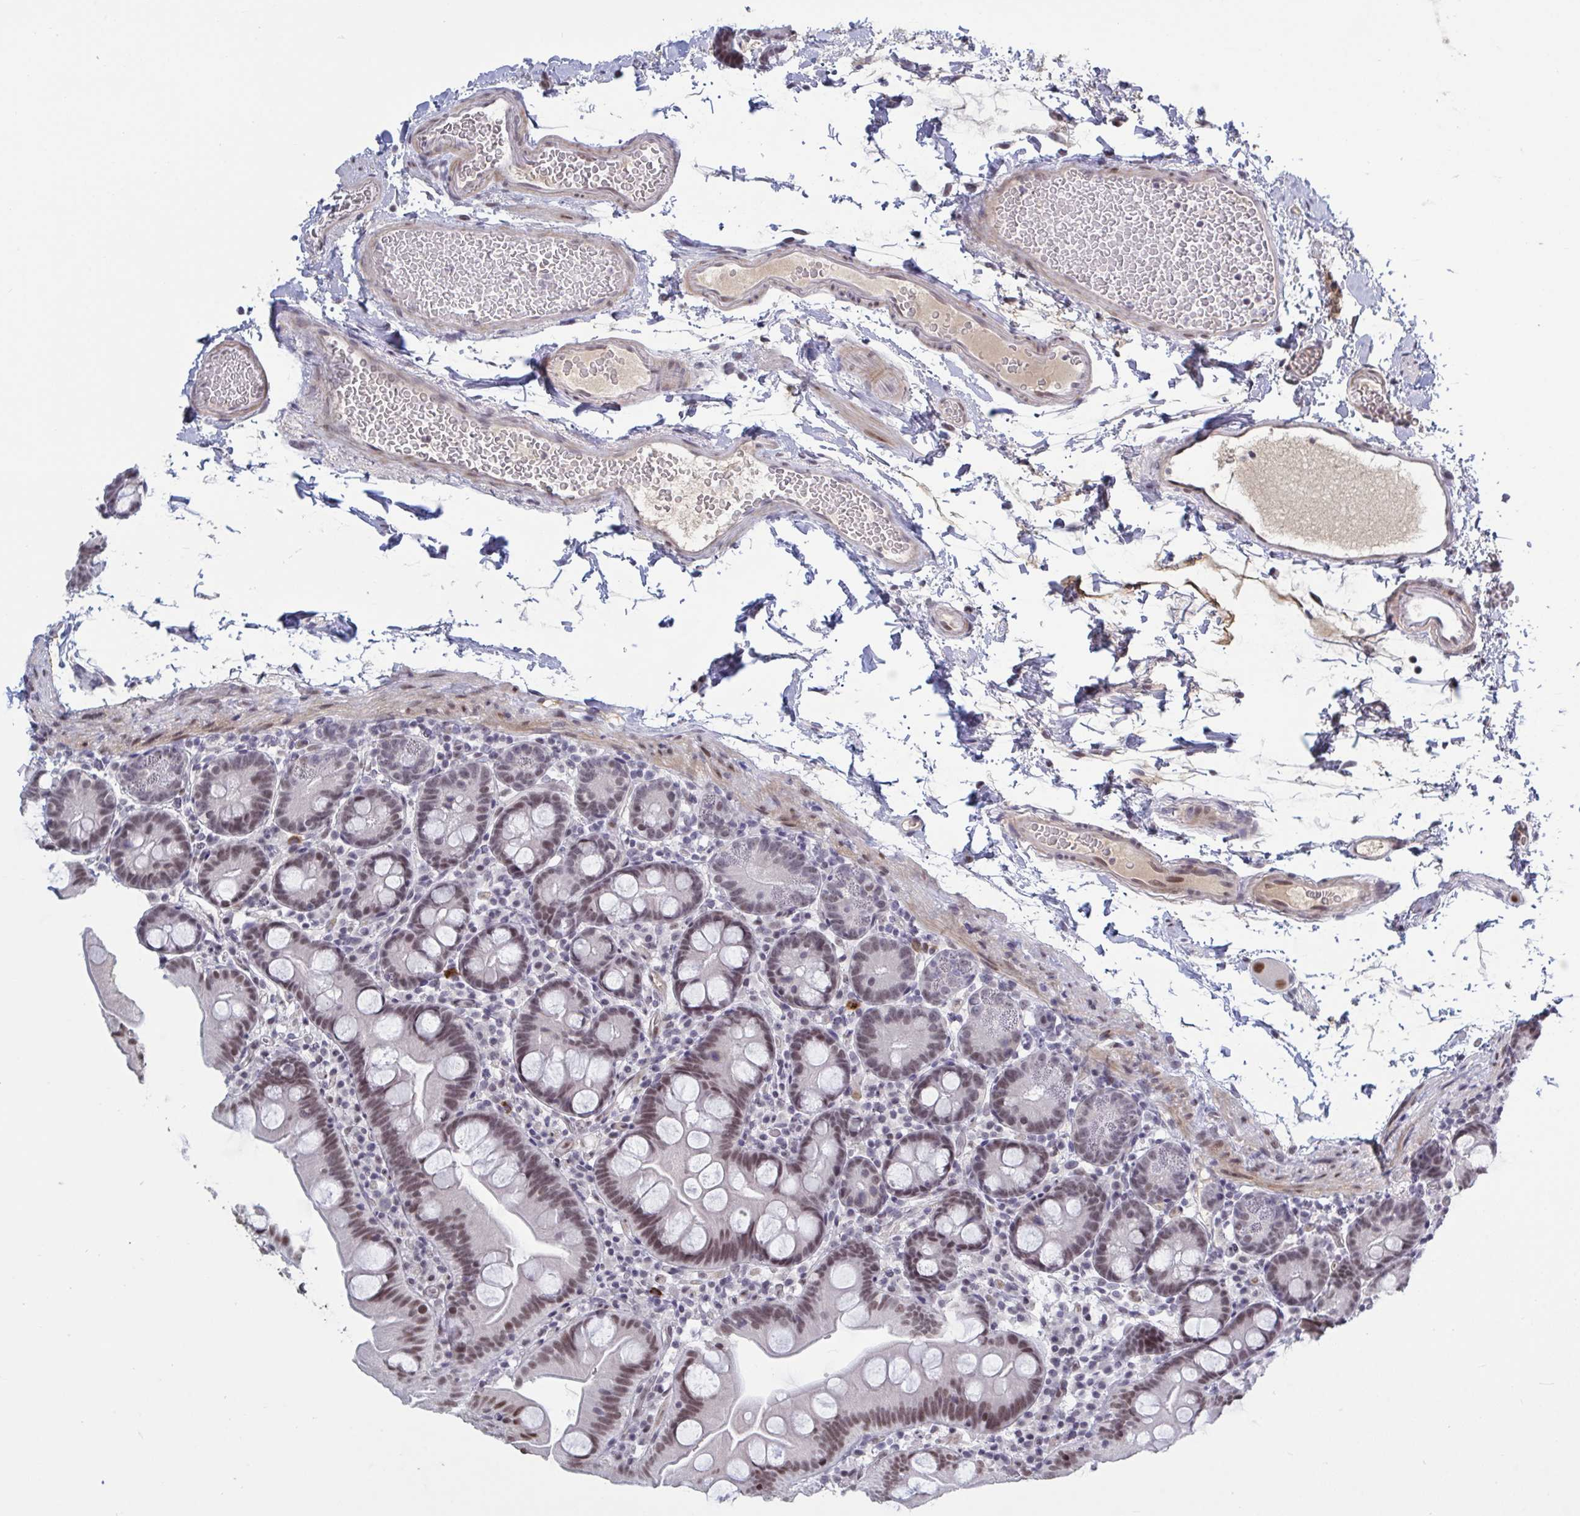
{"staining": {"intensity": "moderate", "quantity": ">75%", "location": "nuclear"}, "tissue": "small intestine", "cell_type": "Glandular cells", "image_type": "normal", "snomed": [{"axis": "morphology", "description": "Normal tissue, NOS"}, {"axis": "topography", "description": "Small intestine"}], "caption": "DAB immunohistochemical staining of benign human small intestine demonstrates moderate nuclear protein staining in approximately >75% of glandular cells.", "gene": "BCL7B", "patient": {"sex": "female", "age": 68}}